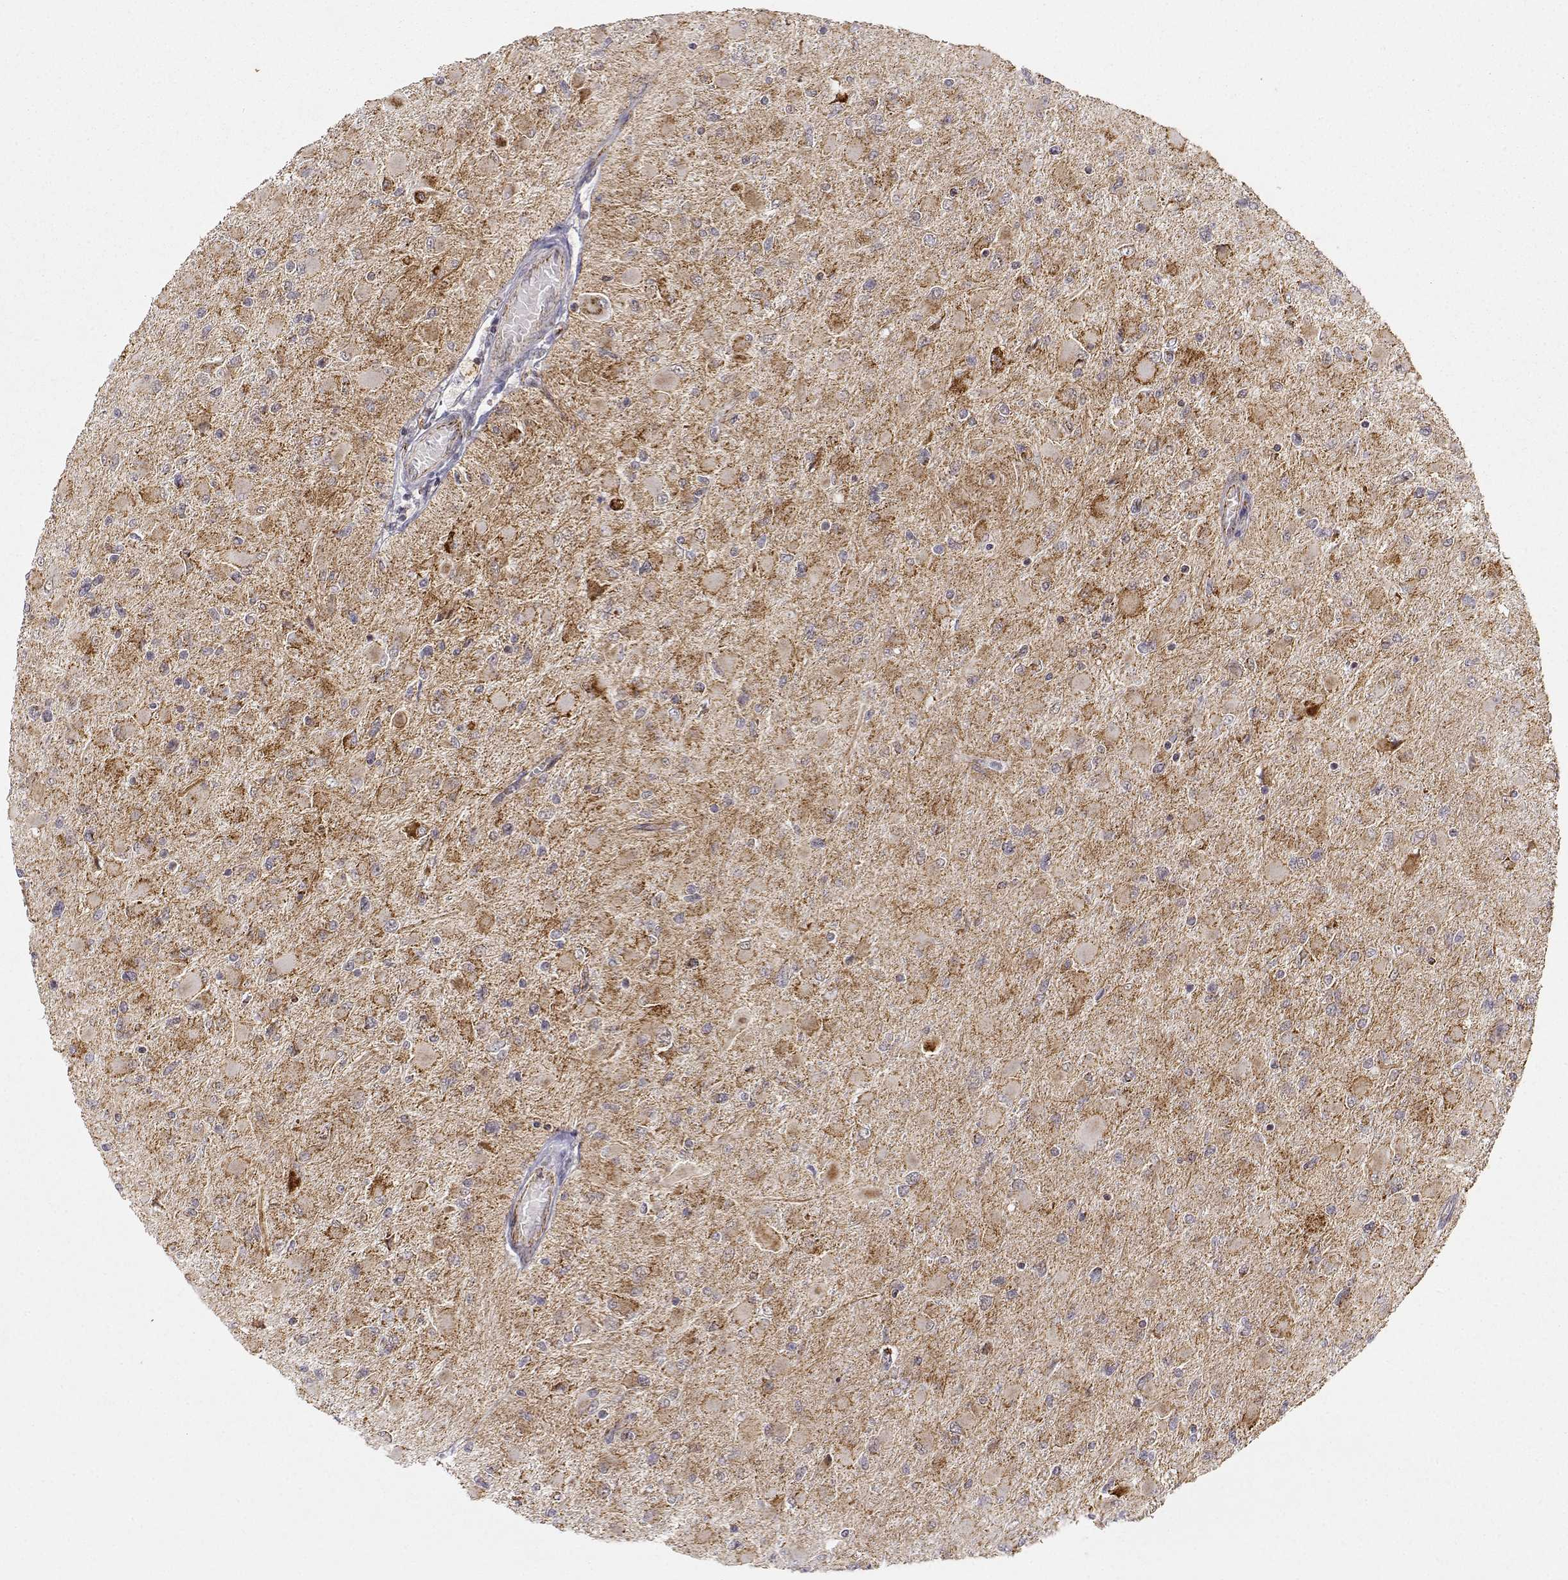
{"staining": {"intensity": "moderate", "quantity": ">75%", "location": "cytoplasmic/membranous"}, "tissue": "glioma", "cell_type": "Tumor cells", "image_type": "cancer", "snomed": [{"axis": "morphology", "description": "Glioma, malignant, High grade"}, {"axis": "topography", "description": "Cerebral cortex"}], "caption": "Moderate cytoplasmic/membranous protein staining is seen in approximately >75% of tumor cells in malignant glioma (high-grade). (DAB (3,3'-diaminobenzidine) IHC with brightfield microscopy, high magnification).", "gene": "EXOG", "patient": {"sex": "female", "age": 36}}